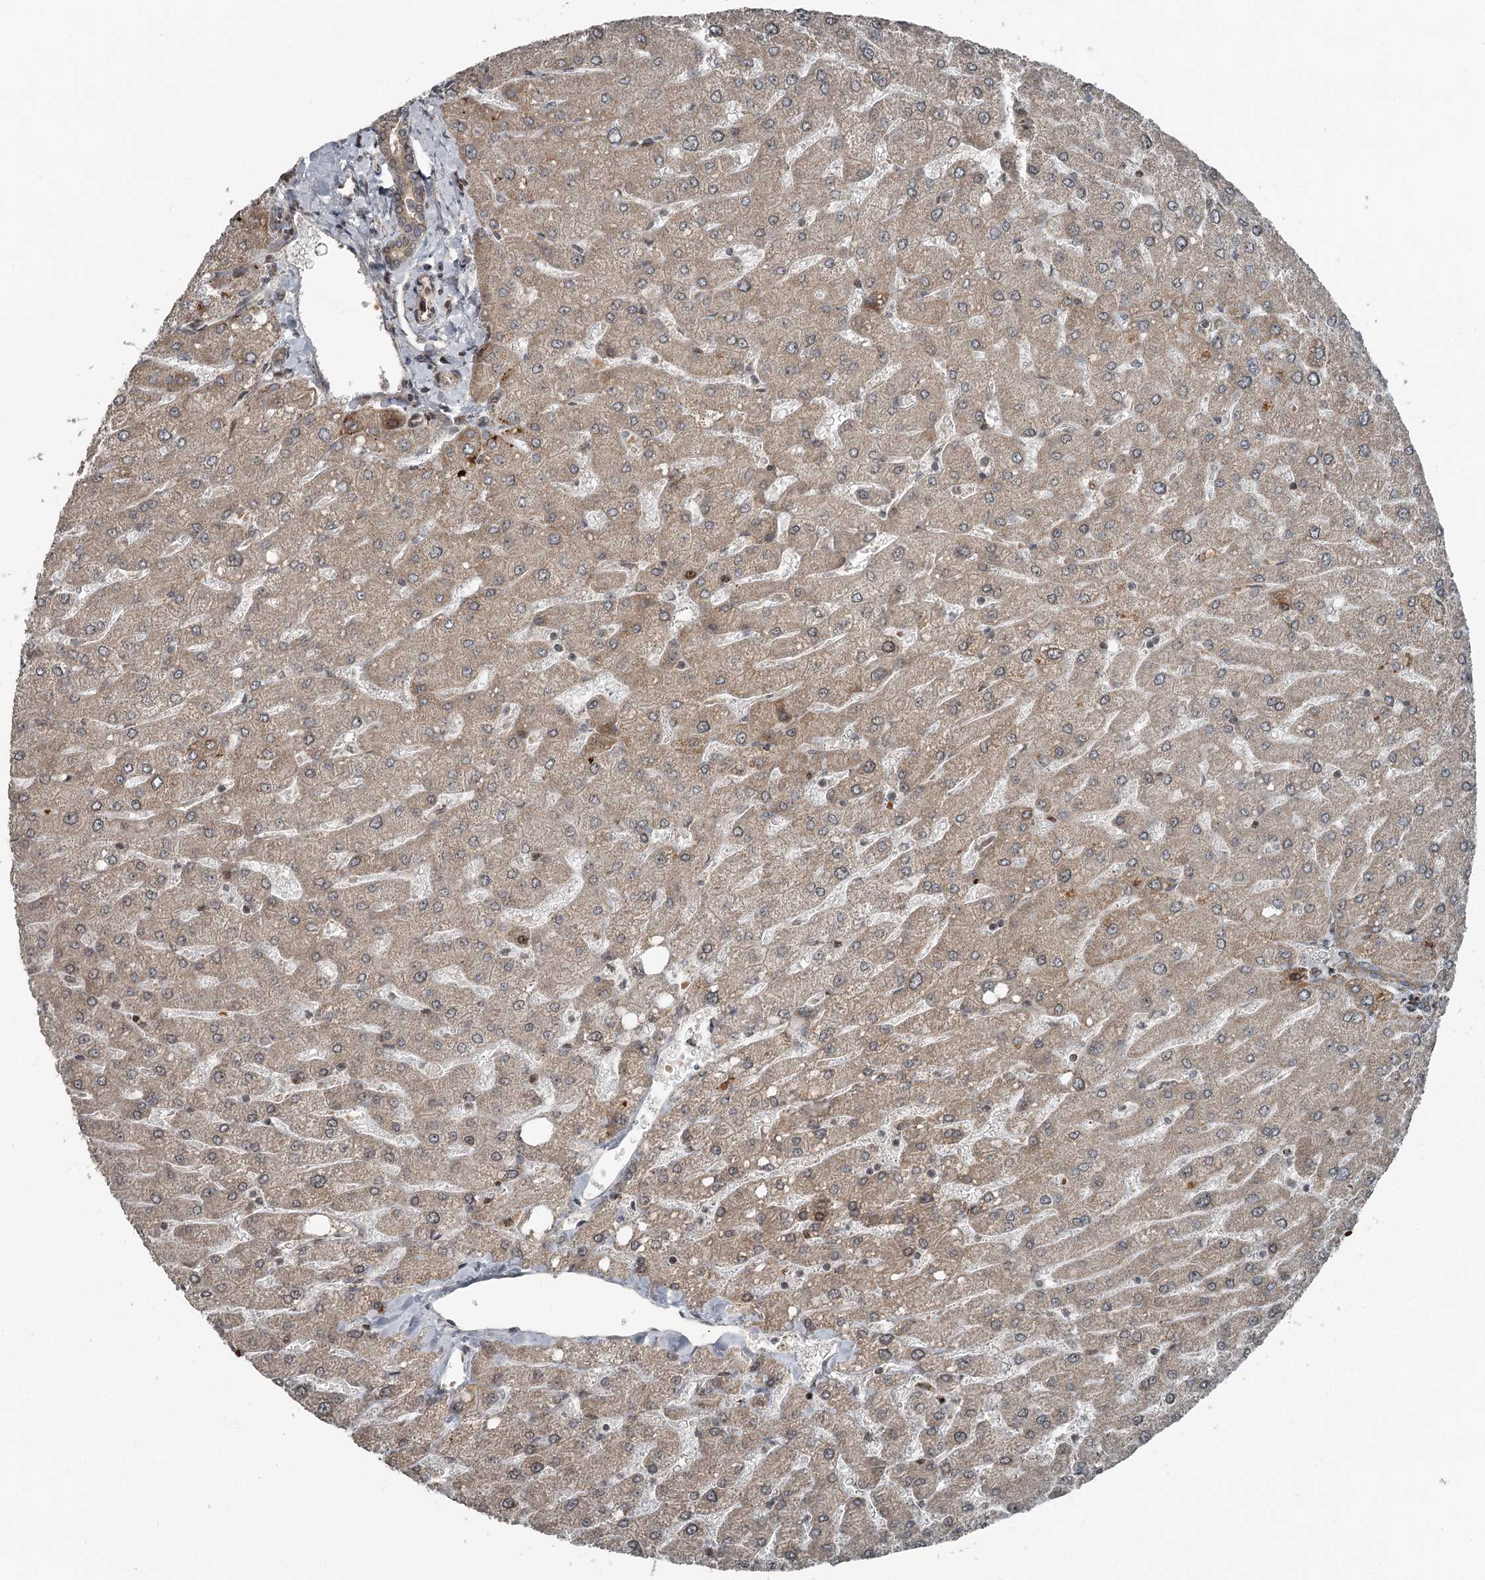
{"staining": {"intensity": "moderate", "quantity": ">75%", "location": "cytoplasmic/membranous"}, "tissue": "liver", "cell_type": "Cholangiocytes", "image_type": "normal", "snomed": [{"axis": "morphology", "description": "Normal tissue, NOS"}, {"axis": "topography", "description": "Liver"}], "caption": "Cholangiocytes show medium levels of moderate cytoplasmic/membranous positivity in about >75% of cells in normal liver. (Brightfield microscopy of DAB IHC at high magnification).", "gene": "RASSF8", "patient": {"sex": "male", "age": 55}}